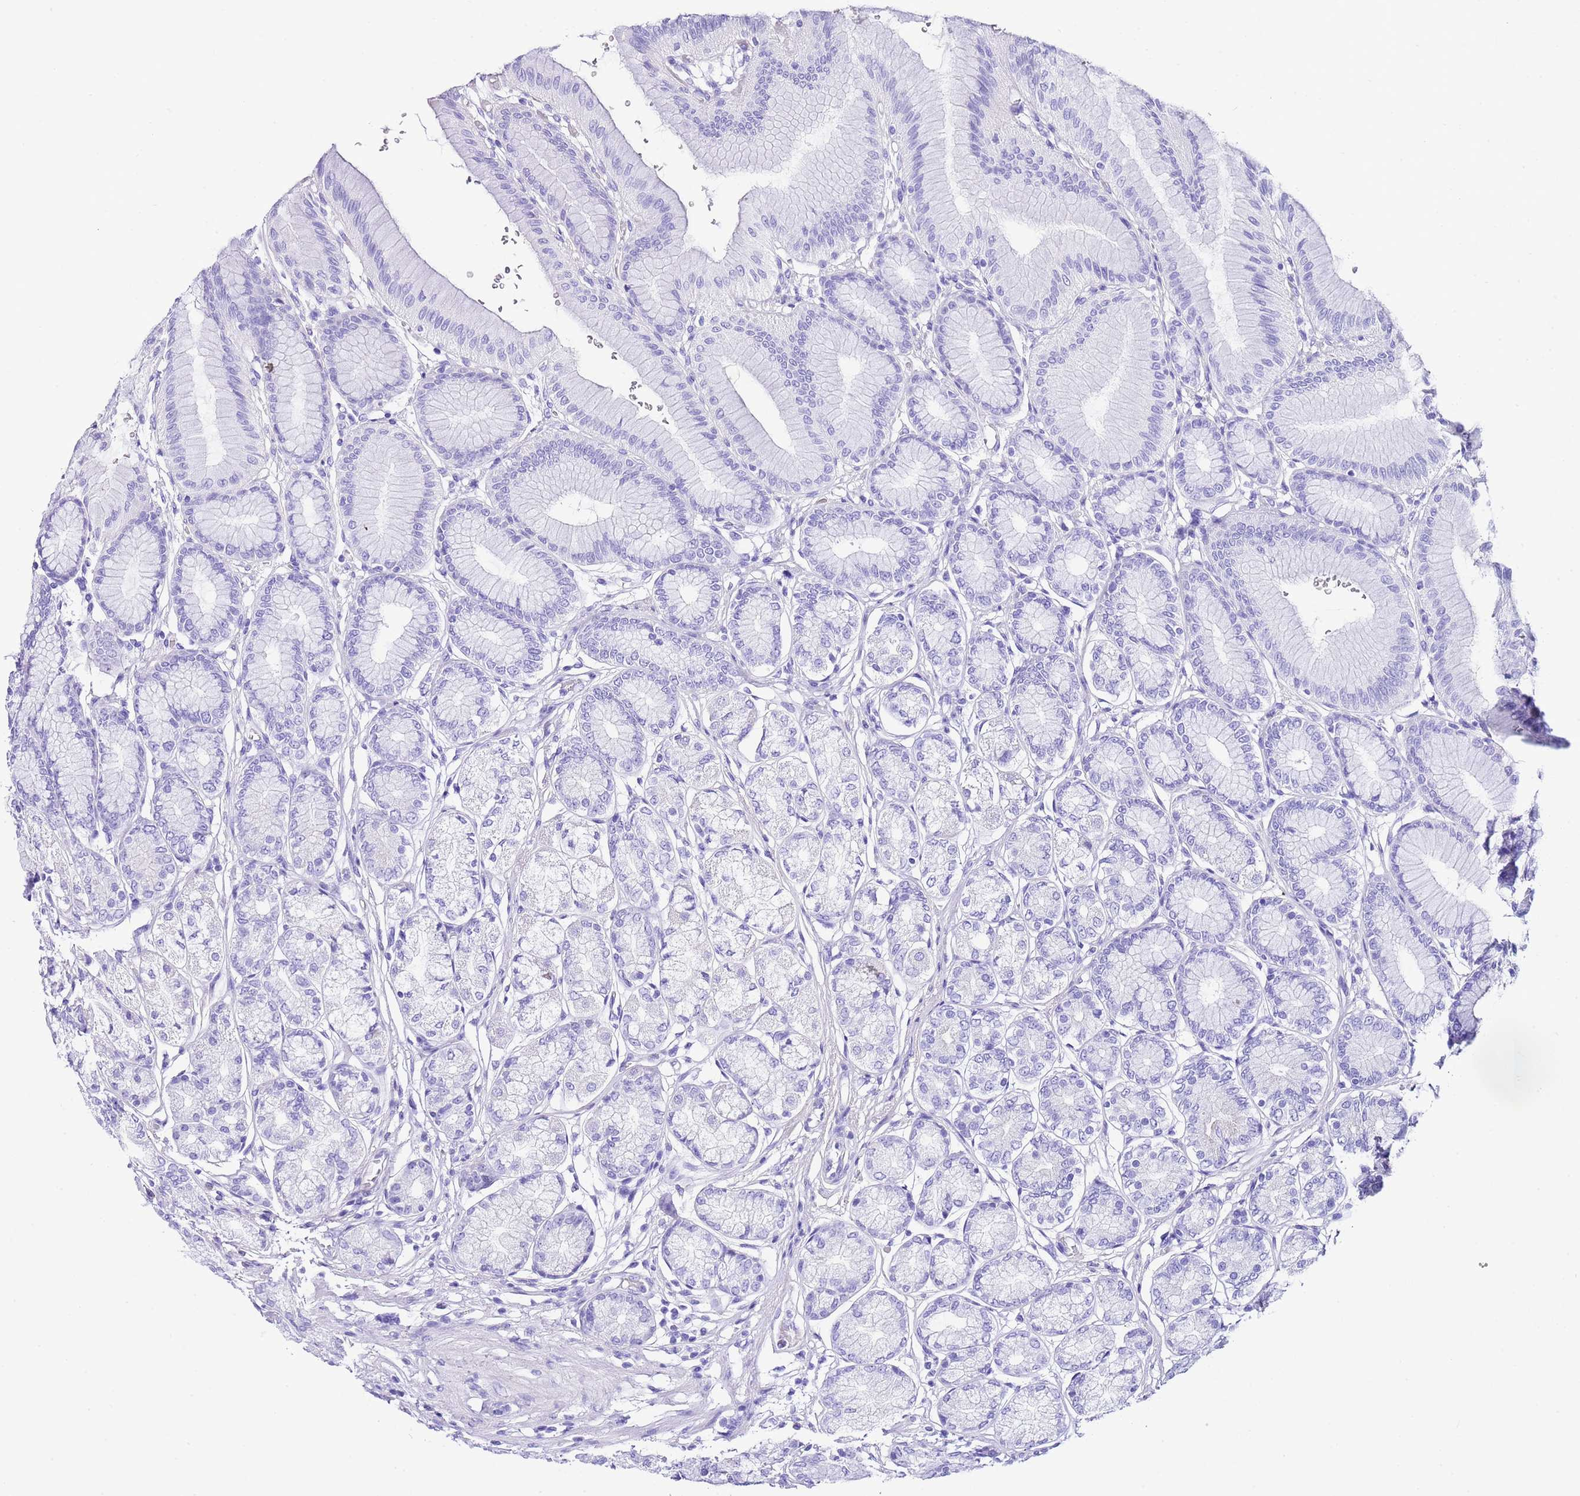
{"staining": {"intensity": "negative", "quantity": "none", "location": "none"}, "tissue": "stomach", "cell_type": "Glandular cells", "image_type": "normal", "snomed": [{"axis": "morphology", "description": "Normal tissue, NOS"}, {"axis": "morphology", "description": "Adenocarcinoma, NOS"}, {"axis": "morphology", "description": "Adenocarcinoma, High grade"}, {"axis": "topography", "description": "Stomach, upper"}, {"axis": "topography", "description": "Stomach"}], "caption": "IHC micrograph of benign stomach: human stomach stained with DAB reveals no significant protein expression in glandular cells. (DAB (3,3'-diaminobenzidine) IHC, high magnification).", "gene": "KCNC1", "patient": {"sex": "female", "age": 65}}